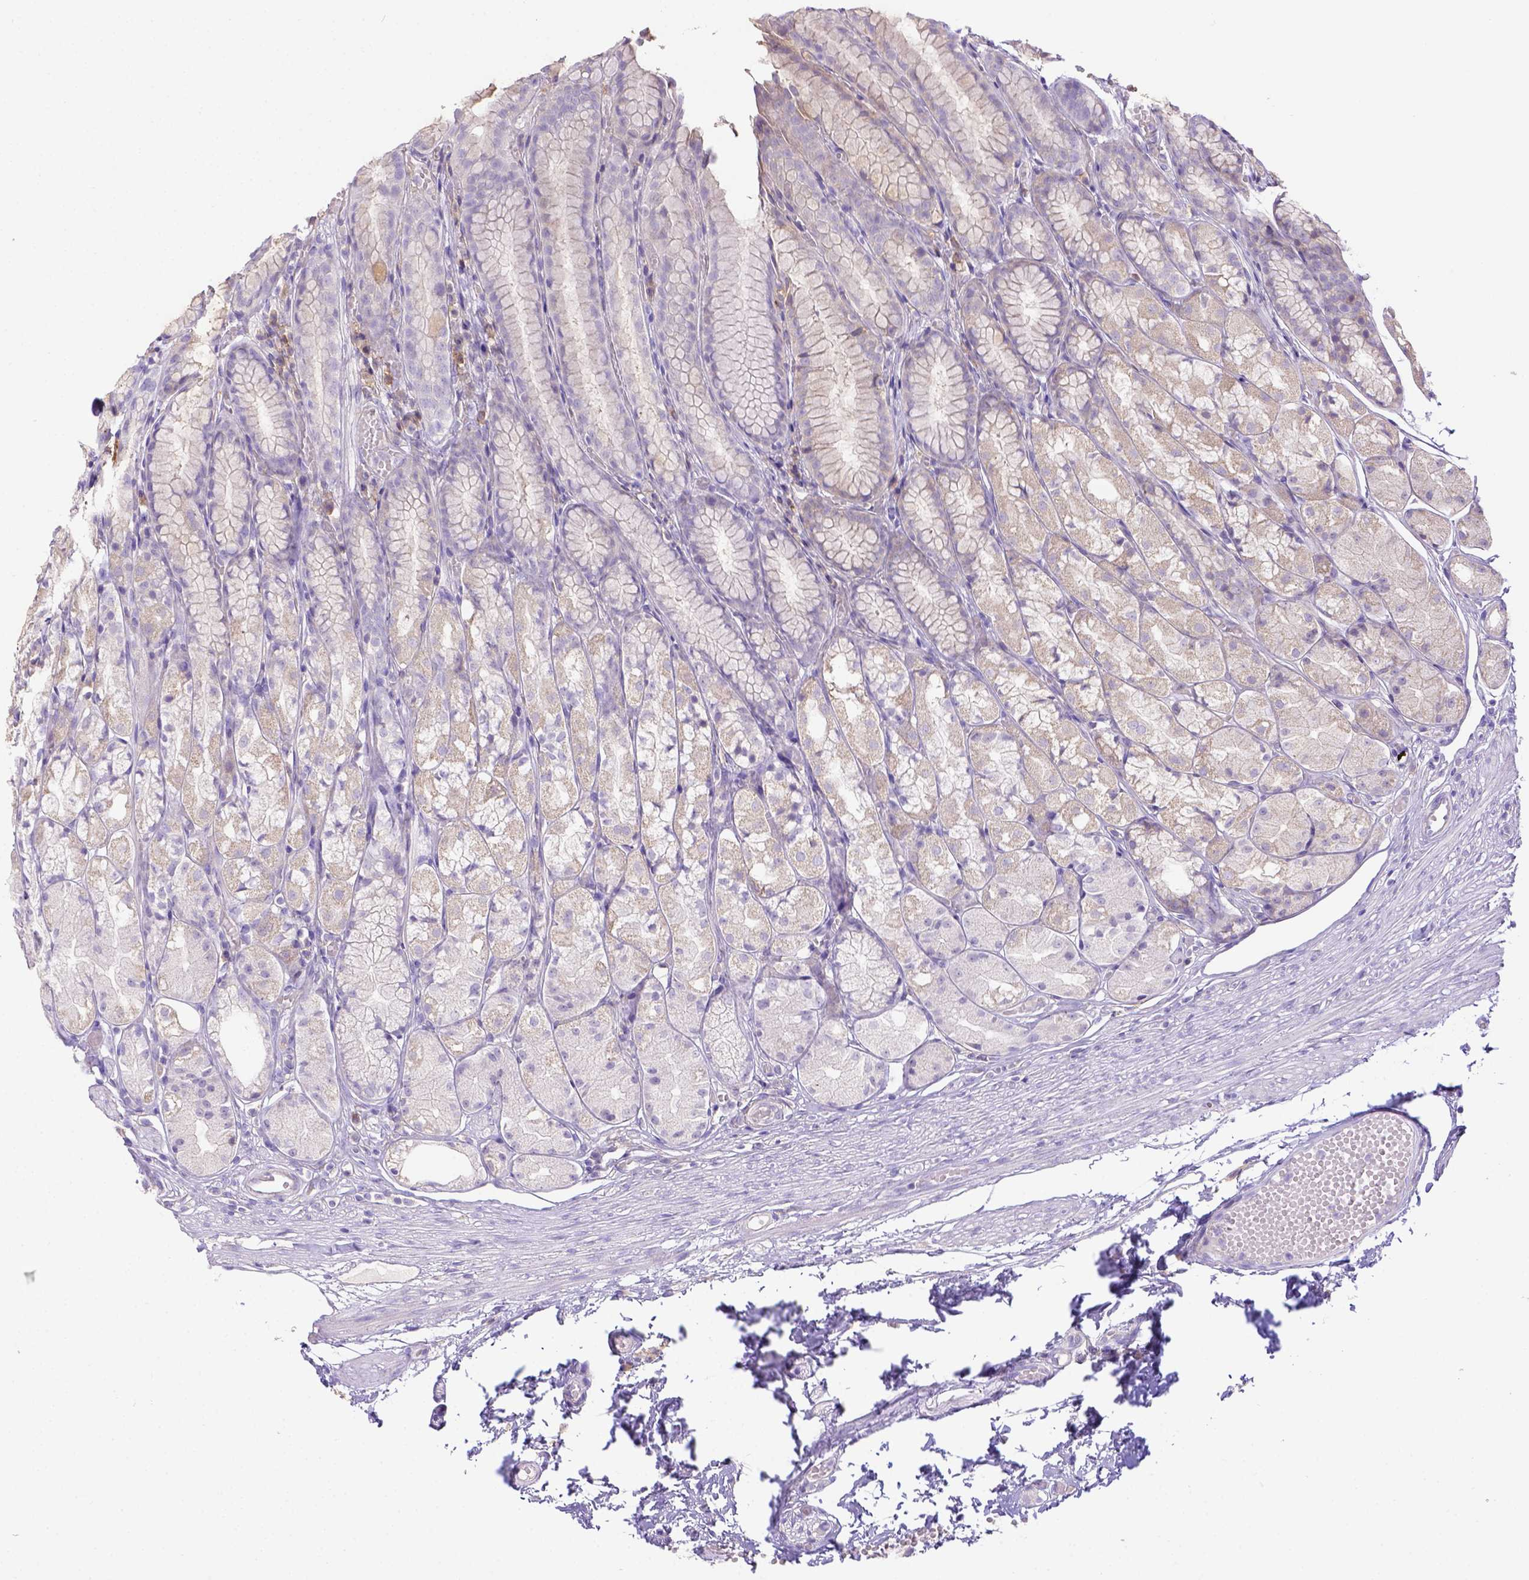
{"staining": {"intensity": "weak", "quantity": "<25%", "location": "cytoplasmic/membranous"}, "tissue": "stomach", "cell_type": "Glandular cells", "image_type": "normal", "snomed": [{"axis": "morphology", "description": "Normal tissue, NOS"}, {"axis": "topography", "description": "Stomach"}], "caption": "Stomach stained for a protein using IHC reveals no positivity glandular cells.", "gene": "CD40", "patient": {"sex": "male", "age": 70}}